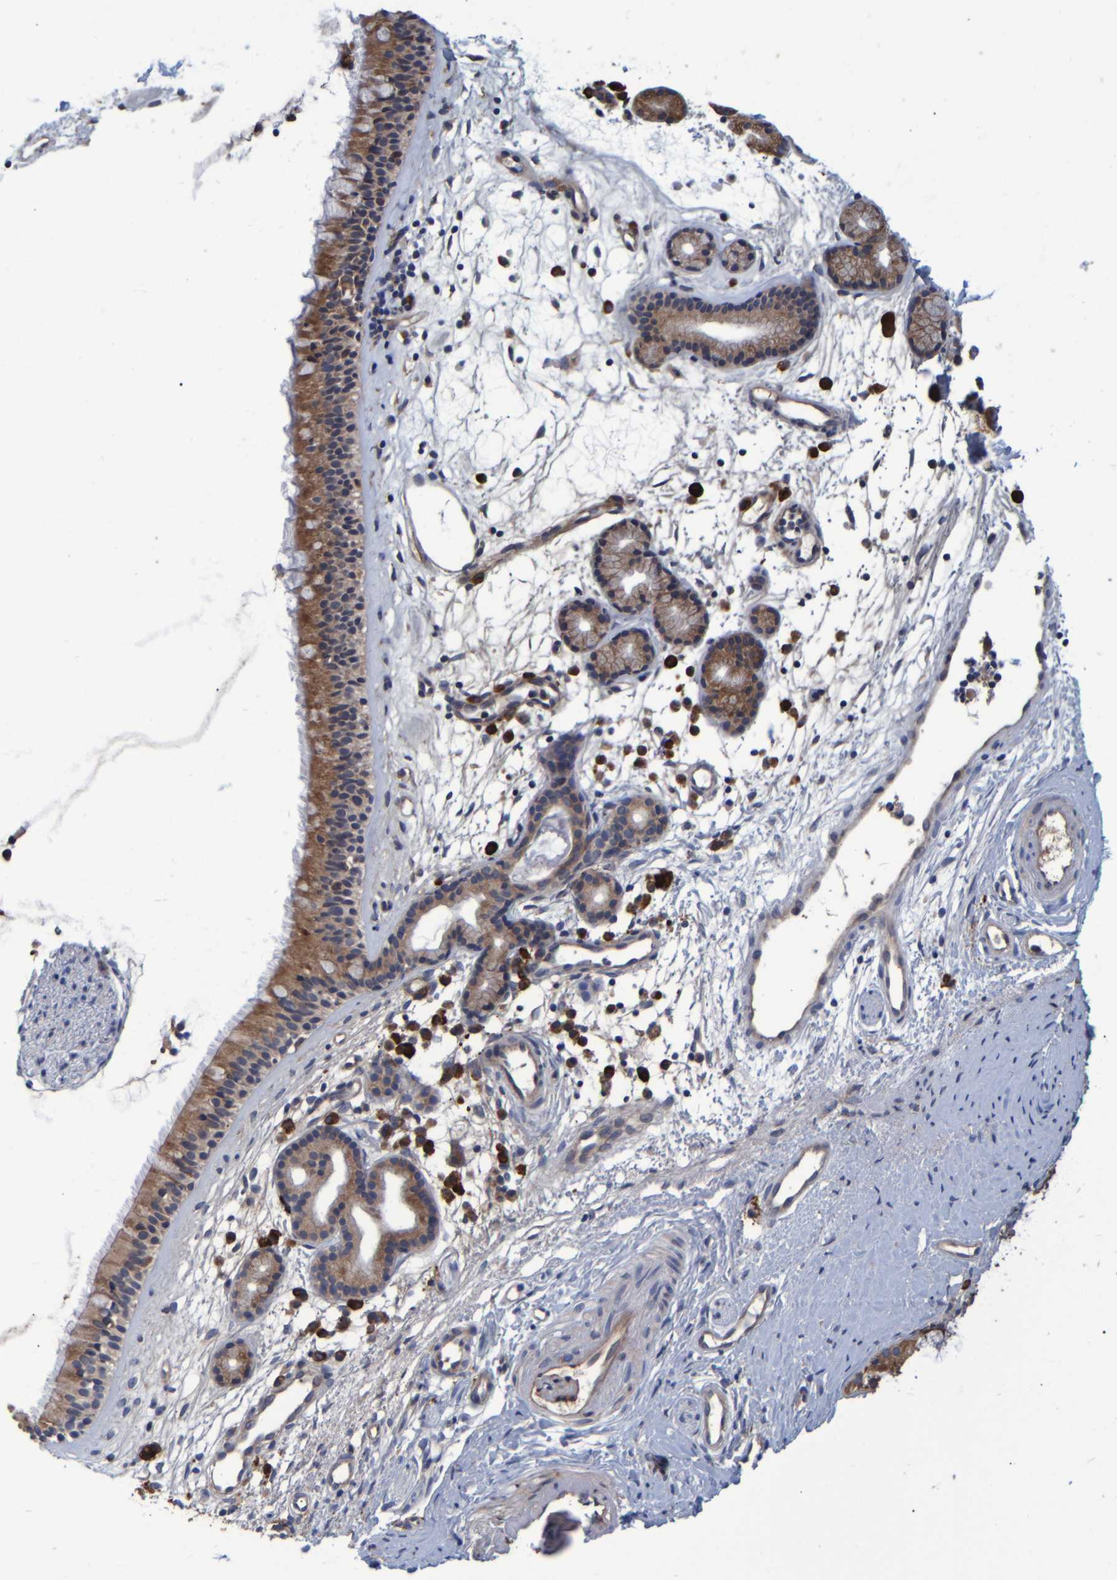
{"staining": {"intensity": "moderate", "quantity": ">75%", "location": "cytoplasmic/membranous"}, "tissue": "nasopharynx", "cell_type": "Respiratory epithelial cells", "image_type": "normal", "snomed": [{"axis": "morphology", "description": "Normal tissue, NOS"}, {"axis": "topography", "description": "Nasopharynx"}], "caption": "The image displays staining of unremarkable nasopharynx, revealing moderate cytoplasmic/membranous protein staining (brown color) within respiratory epithelial cells. Using DAB (brown) and hematoxylin (blue) stains, captured at high magnification using brightfield microscopy.", "gene": "SPAG5", "patient": {"sex": "female", "age": 42}}